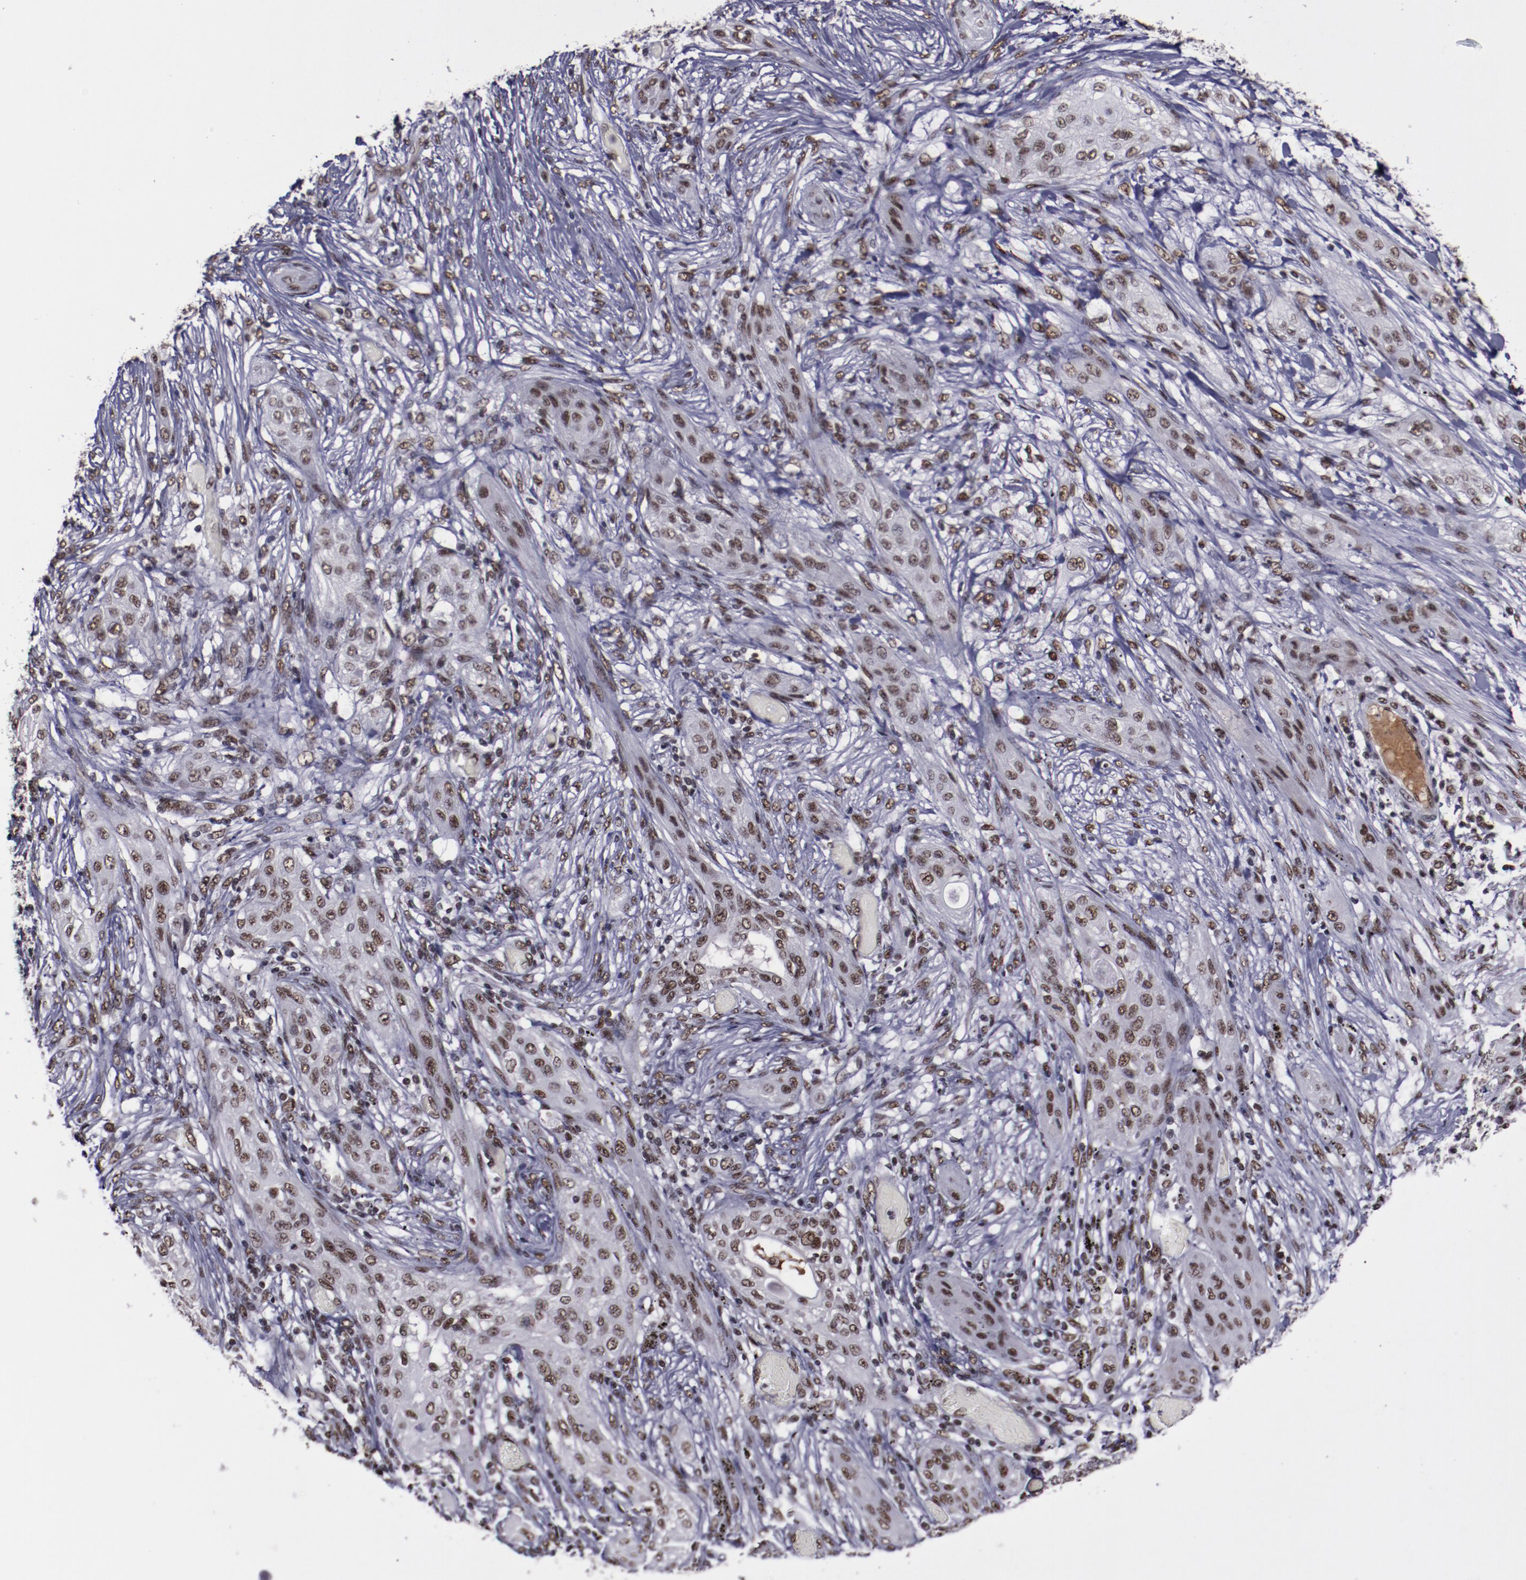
{"staining": {"intensity": "moderate", "quantity": ">75%", "location": "nuclear"}, "tissue": "lung cancer", "cell_type": "Tumor cells", "image_type": "cancer", "snomed": [{"axis": "morphology", "description": "Squamous cell carcinoma, NOS"}, {"axis": "topography", "description": "Lung"}], "caption": "IHC (DAB) staining of lung squamous cell carcinoma exhibits moderate nuclear protein positivity in approximately >75% of tumor cells. (Brightfield microscopy of DAB IHC at high magnification).", "gene": "ERH", "patient": {"sex": "female", "age": 47}}